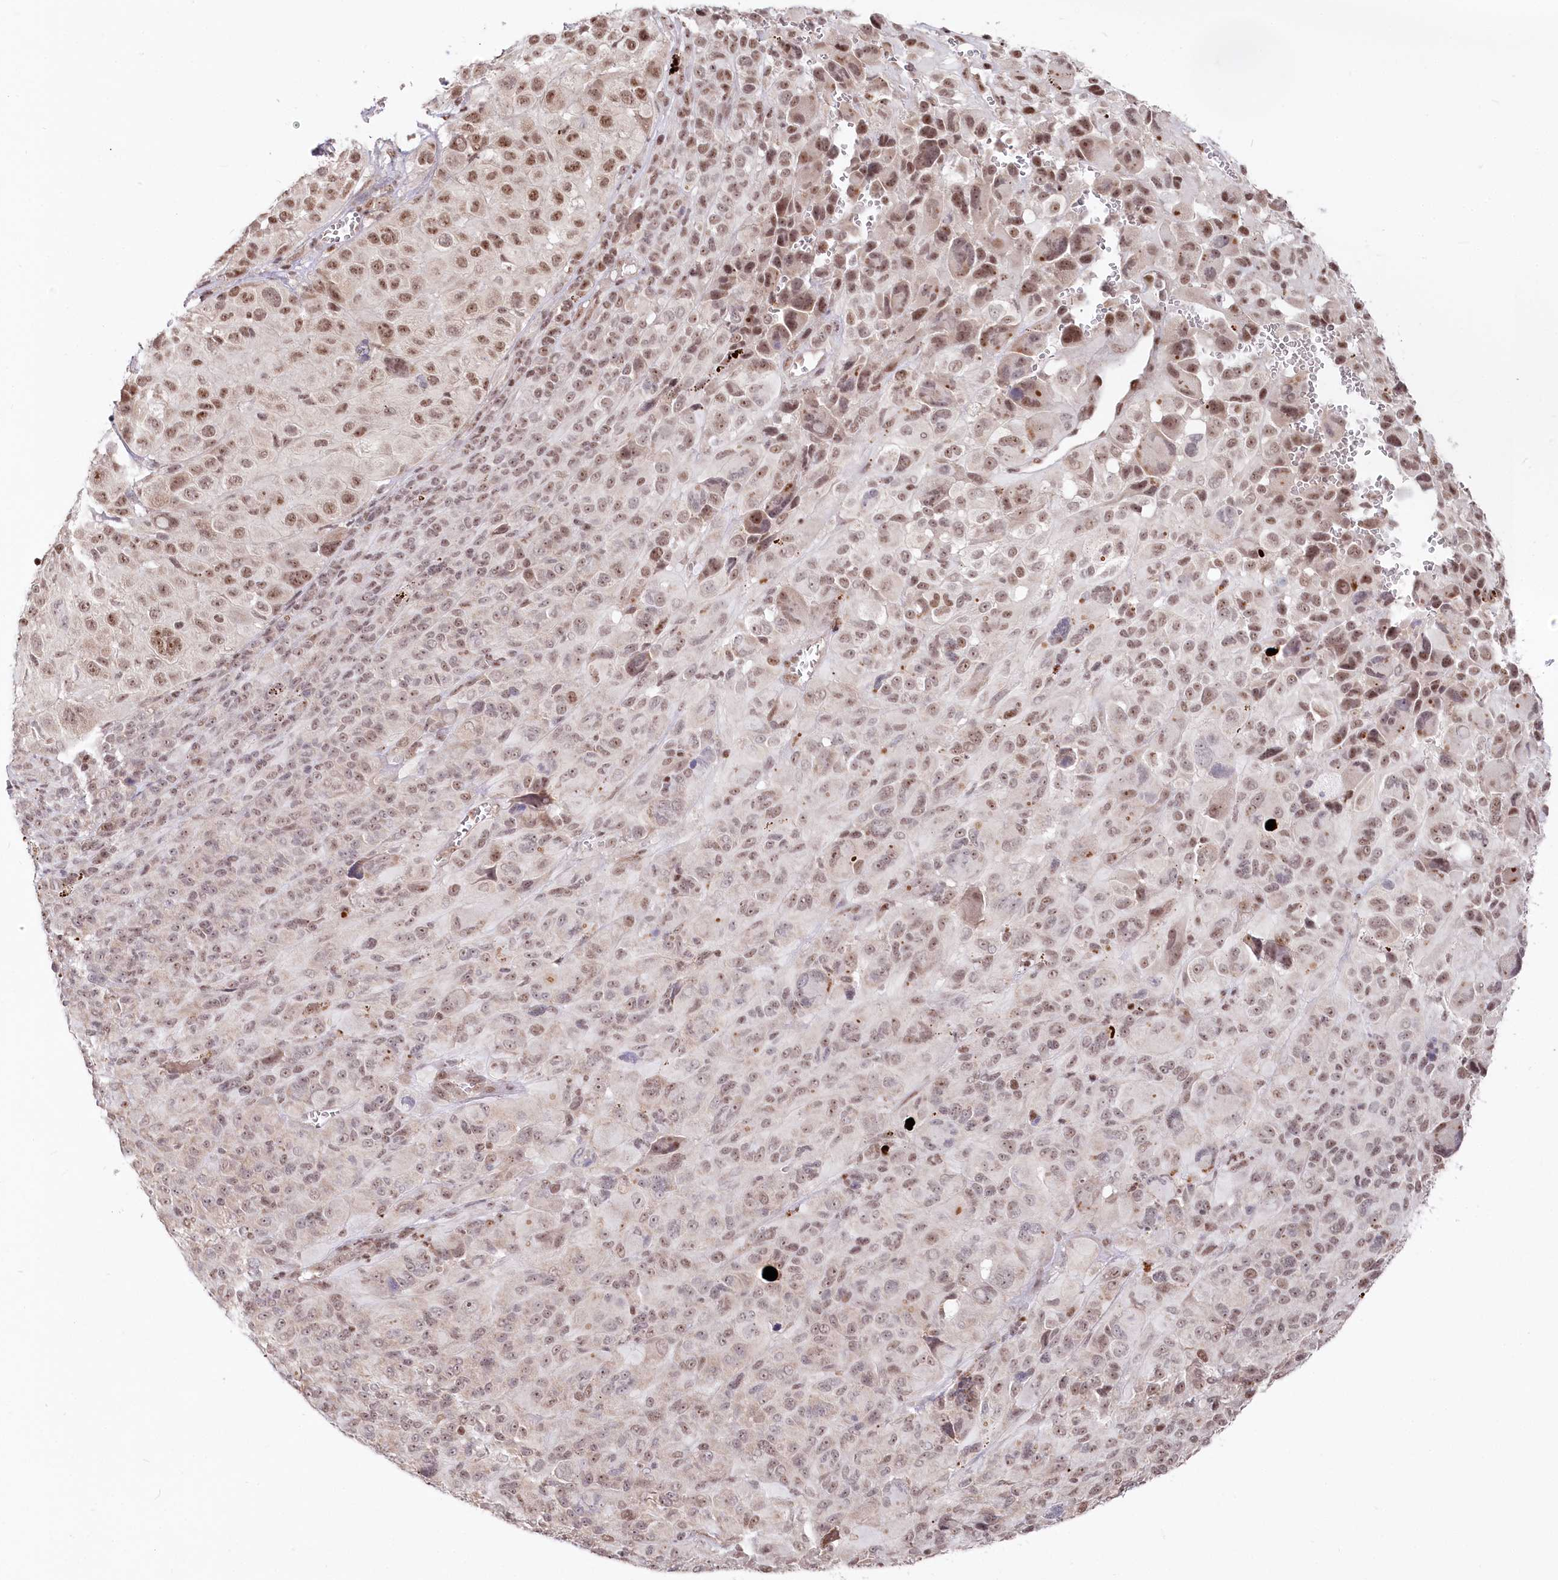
{"staining": {"intensity": "moderate", "quantity": "25%-75%", "location": "nuclear"}, "tissue": "melanoma", "cell_type": "Tumor cells", "image_type": "cancer", "snomed": [{"axis": "morphology", "description": "Malignant melanoma, NOS"}, {"axis": "topography", "description": "Skin of trunk"}], "caption": "Immunohistochemical staining of human malignant melanoma exhibits medium levels of moderate nuclear protein expression in approximately 25%-75% of tumor cells.", "gene": "CGGBP1", "patient": {"sex": "male", "age": 71}}